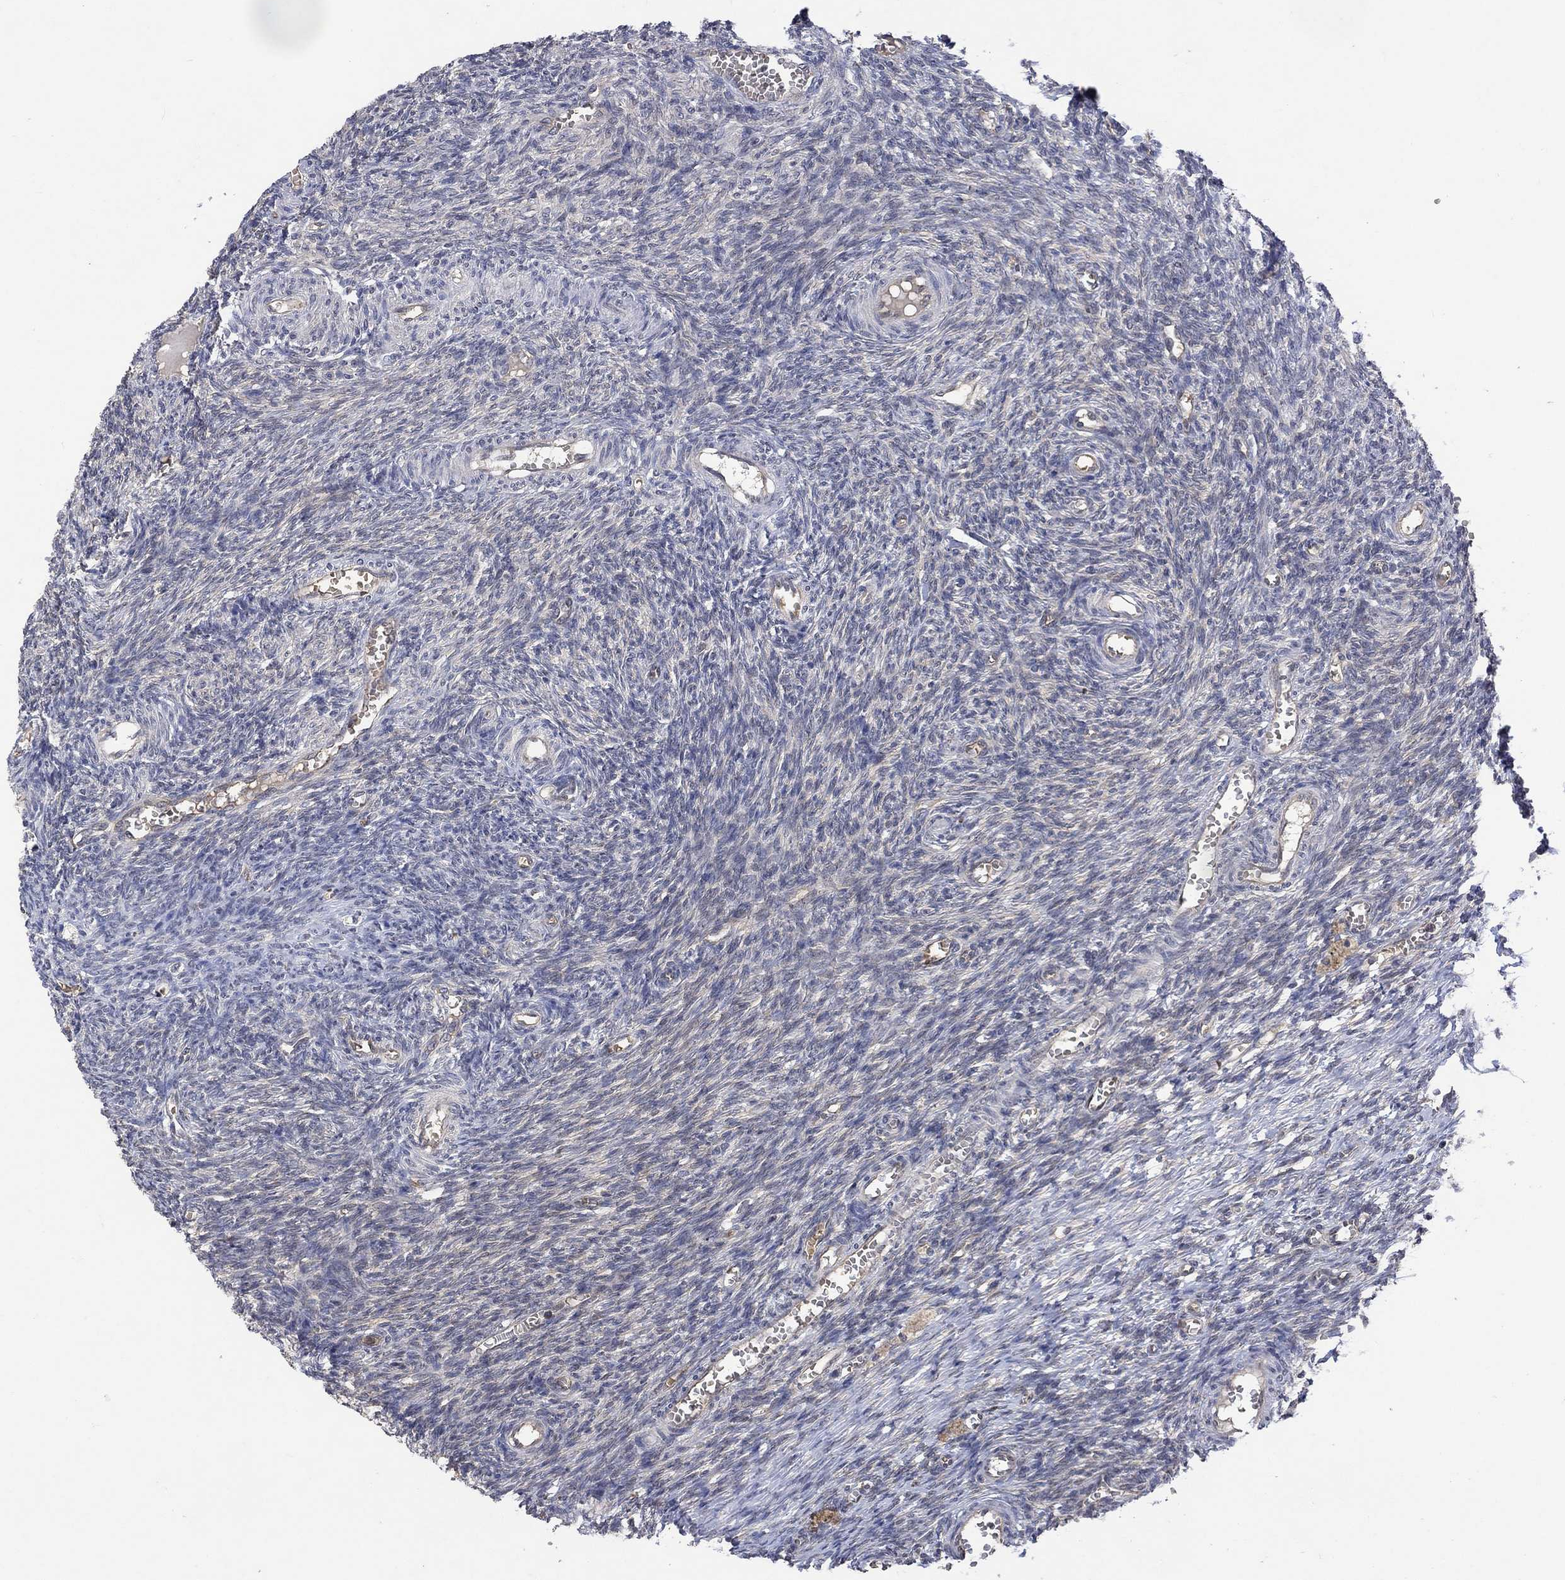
{"staining": {"intensity": "weak", "quantity": "<25%", "location": "cytoplasmic/membranous"}, "tissue": "ovary", "cell_type": "Follicle cells", "image_type": "normal", "snomed": [{"axis": "morphology", "description": "Normal tissue, NOS"}, {"axis": "topography", "description": "Ovary"}], "caption": "Immunohistochemical staining of benign ovary reveals no significant staining in follicle cells.", "gene": "GRIN2D", "patient": {"sex": "female", "age": 27}}